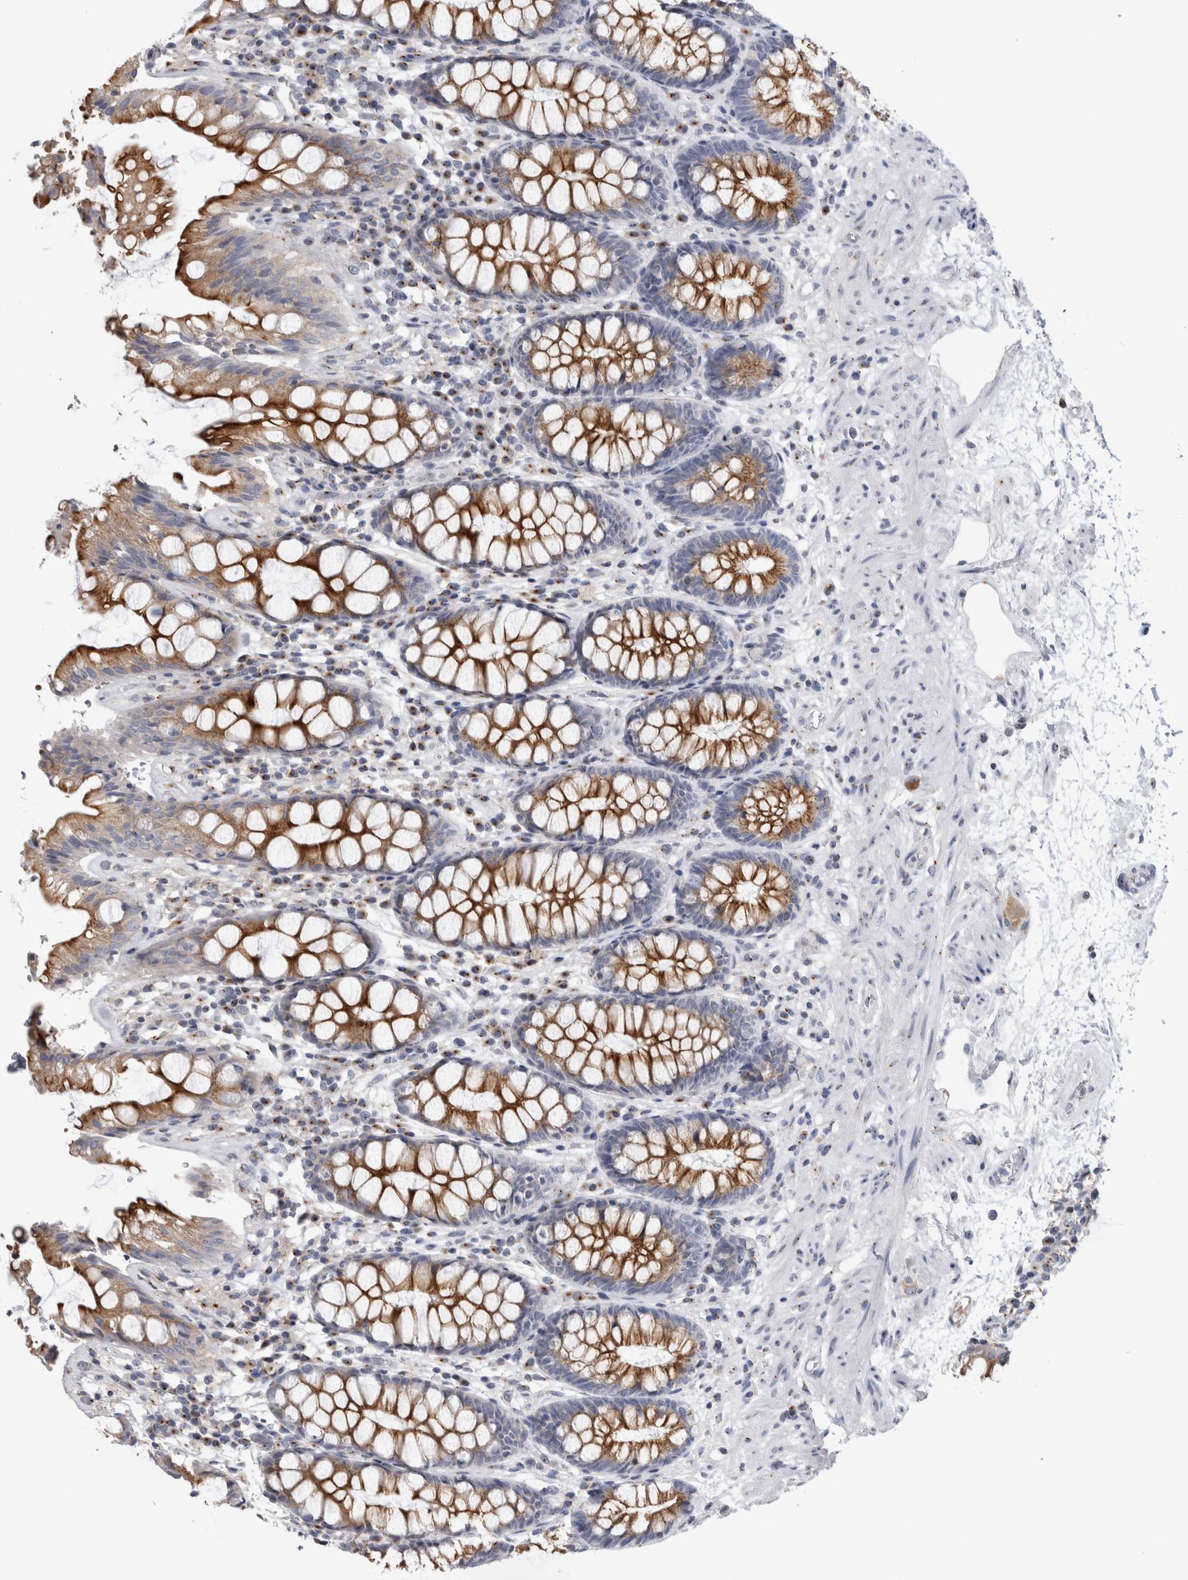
{"staining": {"intensity": "moderate", "quantity": ">75%", "location": "cytoplasmic/membranous"}, "tissue": "rectum", "cell_type": "Glandular cells", "image_type": "normal", "snomed": [{"axis": "morphology", "description": "Normal tissue, NOS"}, {"axis": "topography", "description": "Rectum"}], "caption": "High-magnification brightfield microscopy of benign rectum stained with DAB (brown) and counterstained with hematoxylin (blue). glandular cells exhibit moderate cytoplasmic/membranous positivity is appreciated in approximately>75% of cells.", "gene": "AKAP9", "patient": {"sex": "male", "age": 64}}